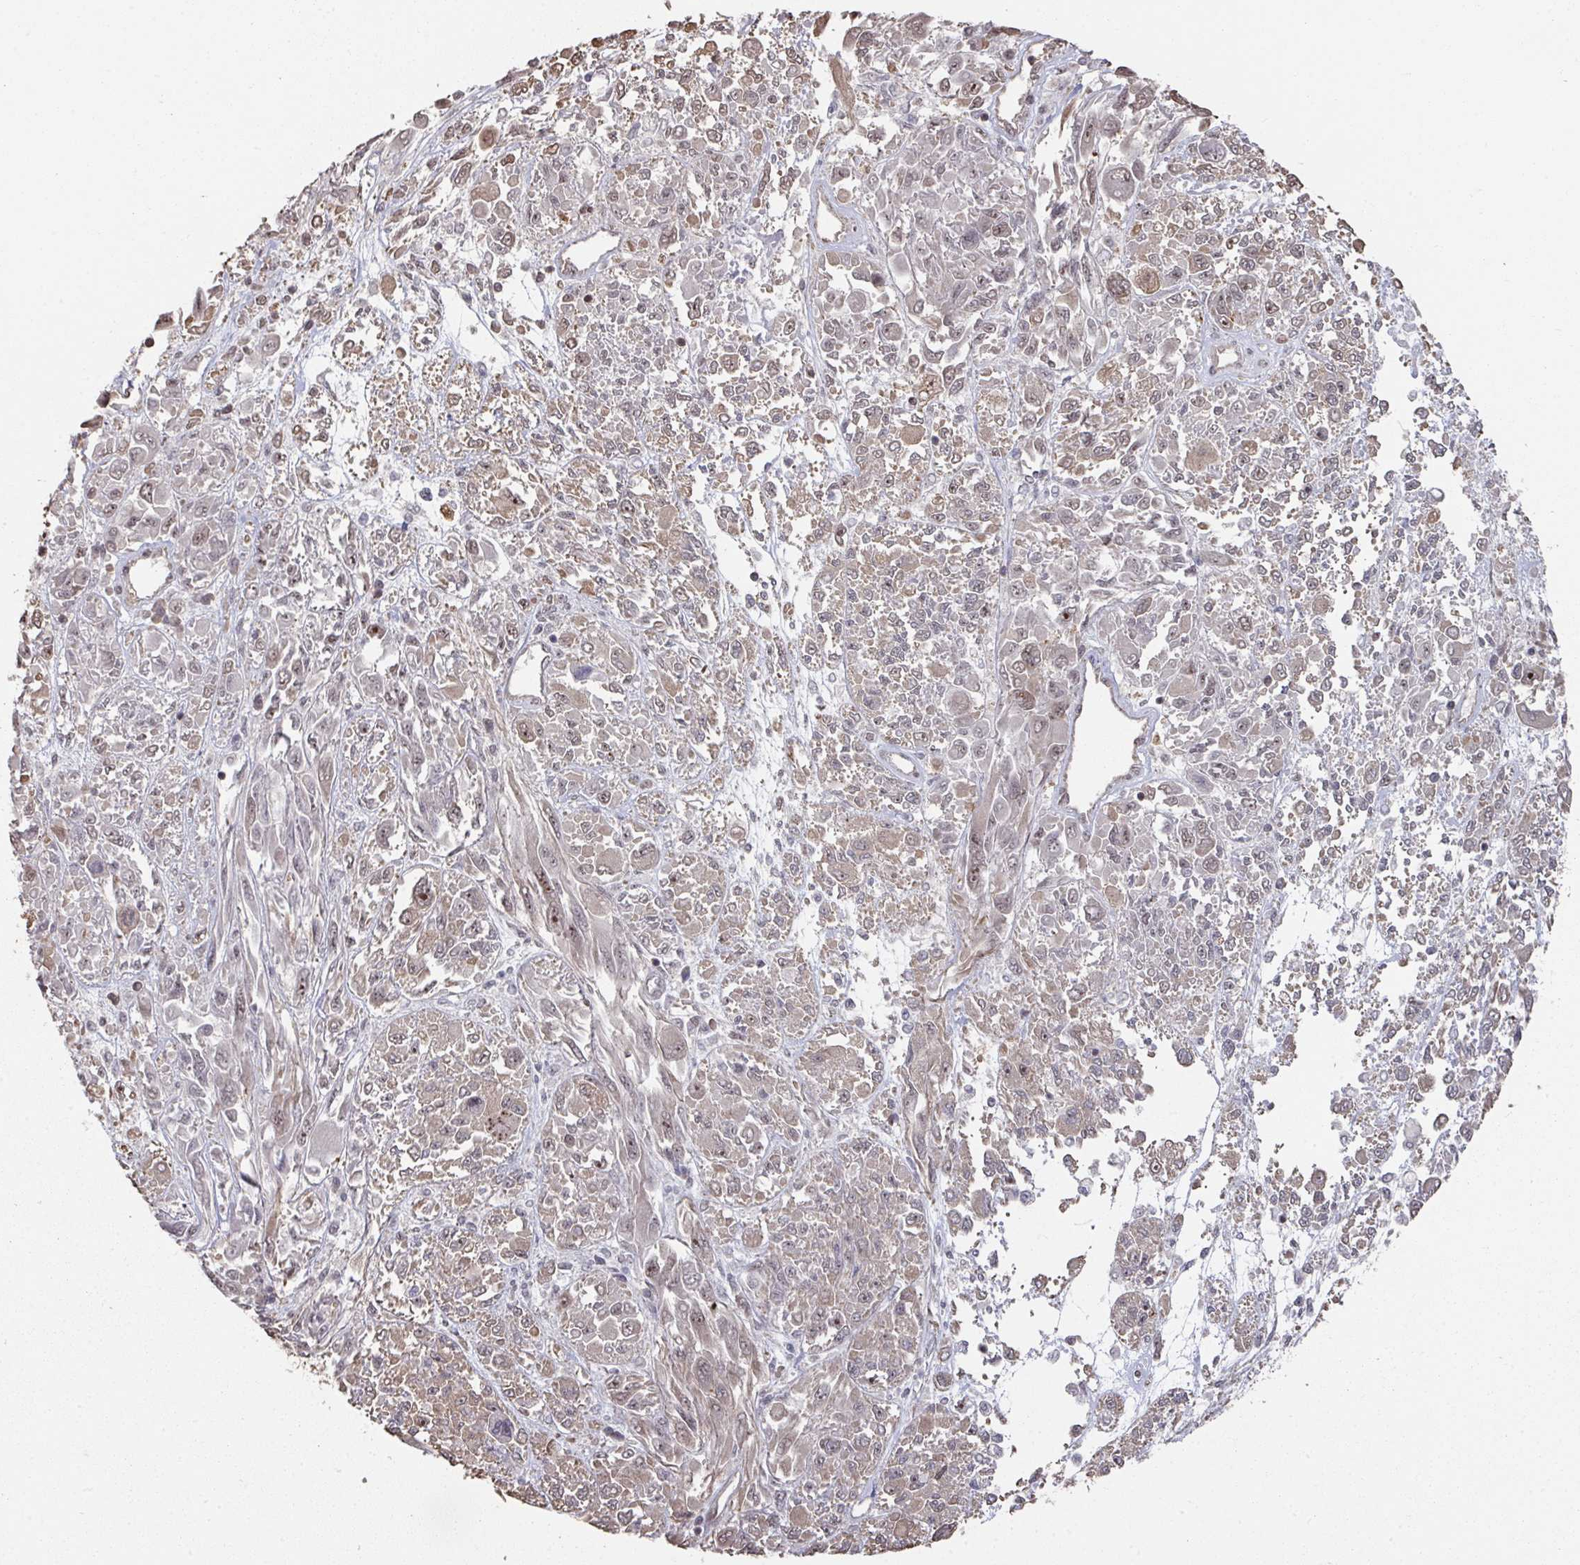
{"staining": {"intensity": "weak", "quantity": "25%-75%", "location": "cytoplasmic/membranous"}, "tissue": "melanoma", "cell_type": "Tumor cells", "image_type": "cancer", "snomed": [{"axis": "morphology", "description": "Malignant melanoma, NOS"}, {"axis": "topography", "description": "Skin"}], "caption": "DAB immunohistochemical staining of malignant melanoma shows weak cytoplasmic/membranous protein expression in approximately 25%-75% of tumor cells.", "gene": "CA7", "patient": {"sex": "female", "age": 91}}